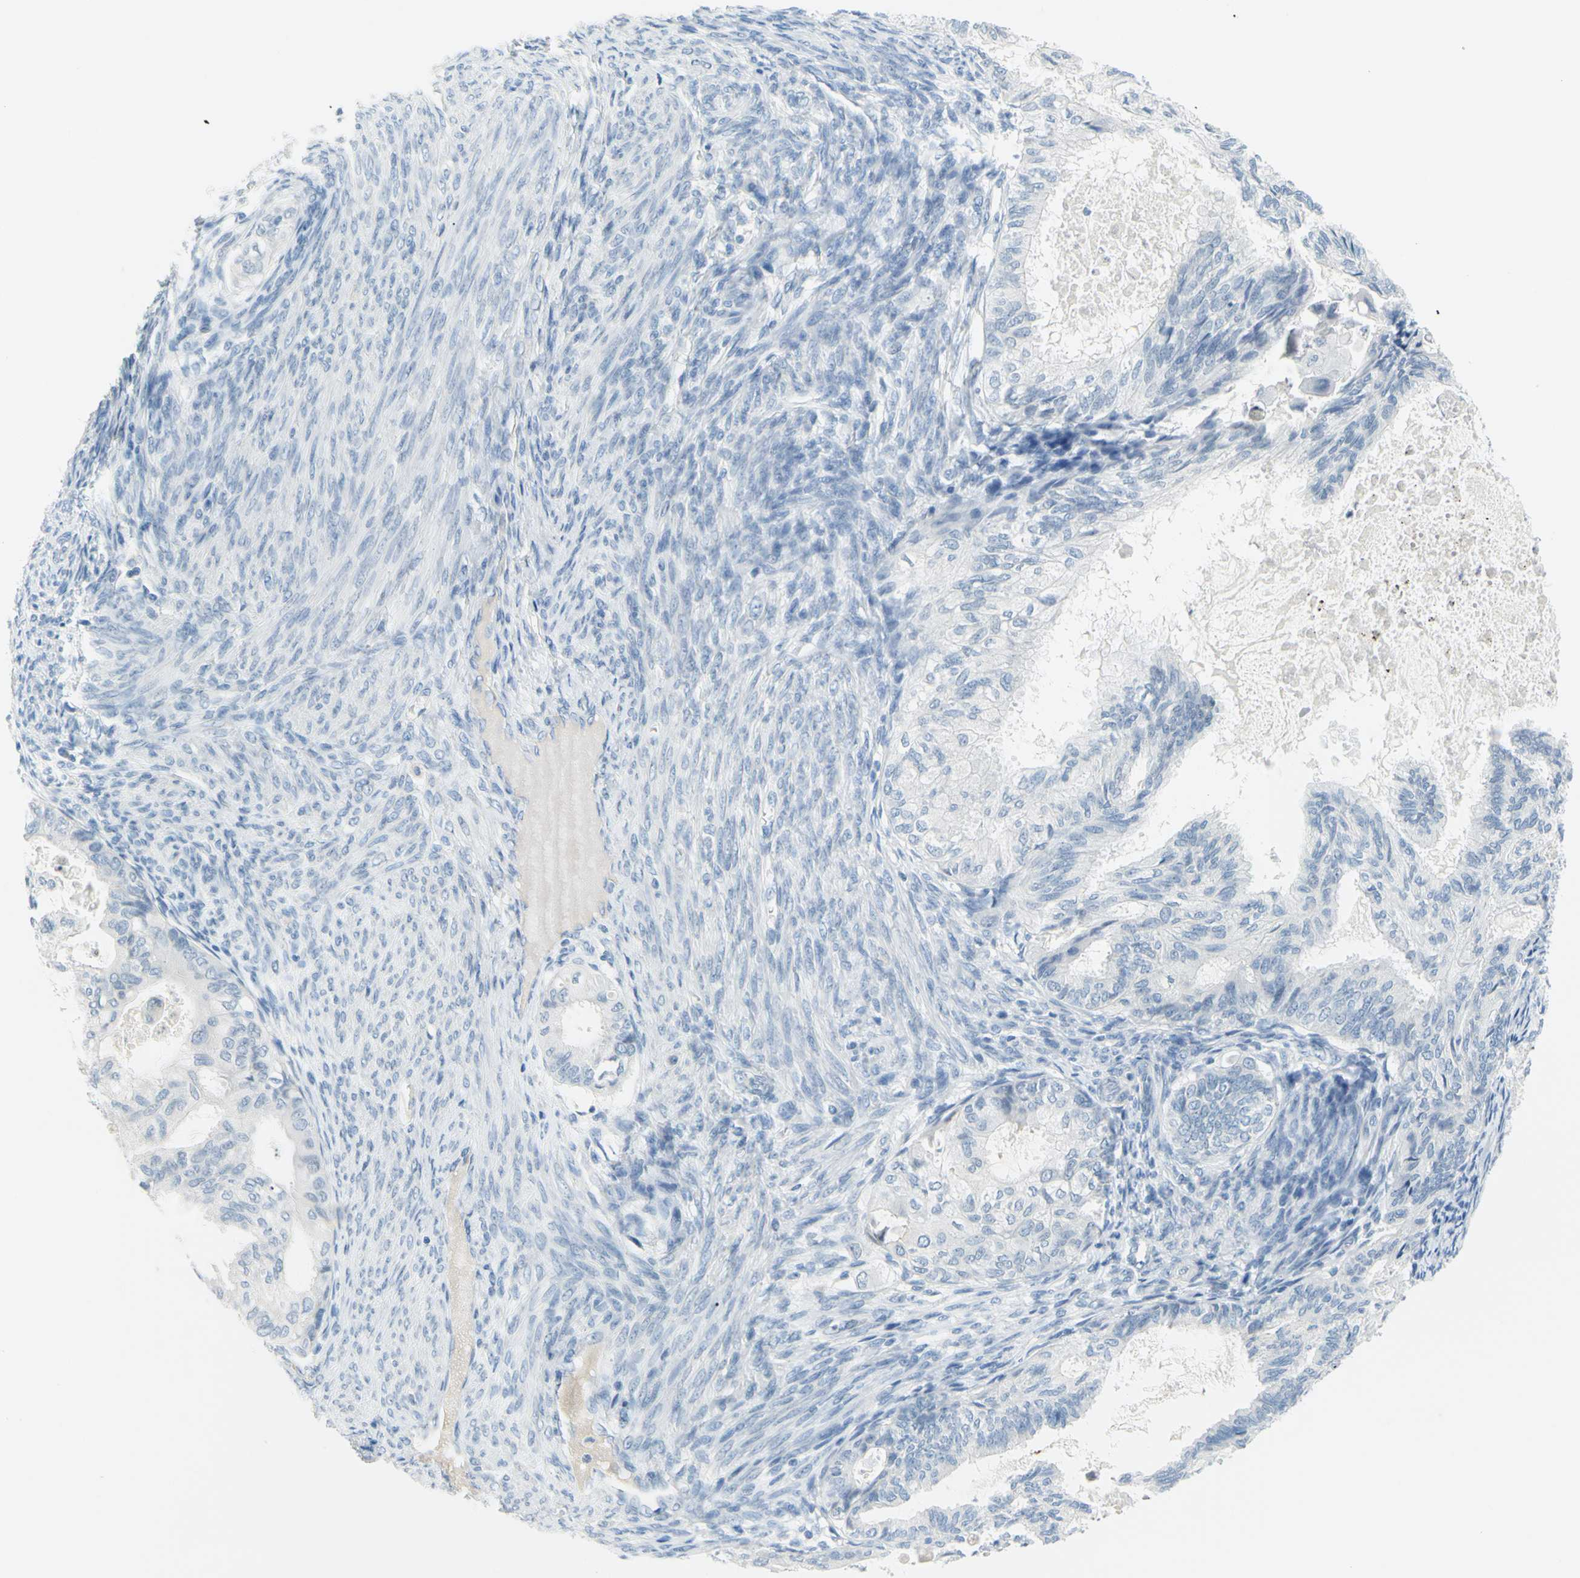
{"staining": {"intensity": "negative", "quantity": "none", "location": "none"}, "tissue": "cervical cancer", "cell_type": "Tumor cells", "image_type": "cancer", "snomed": [{"axis": "morphology", "description": "Normal tissue, NOS"}, {"axis": "morphology", "description": "Adenocarcinoma, NOS"}, {"axis": "topography", "description": "Cervix"}, {"axis": "topography", "description": "Endometrium"}], "caption": "Cervical cancer was stained to show a protein in brown. There is no significant expression in tumor cells. Nuclei are stained in blue.", "gene": "DCT", "patient": {"sex": "female", "age": 86}}